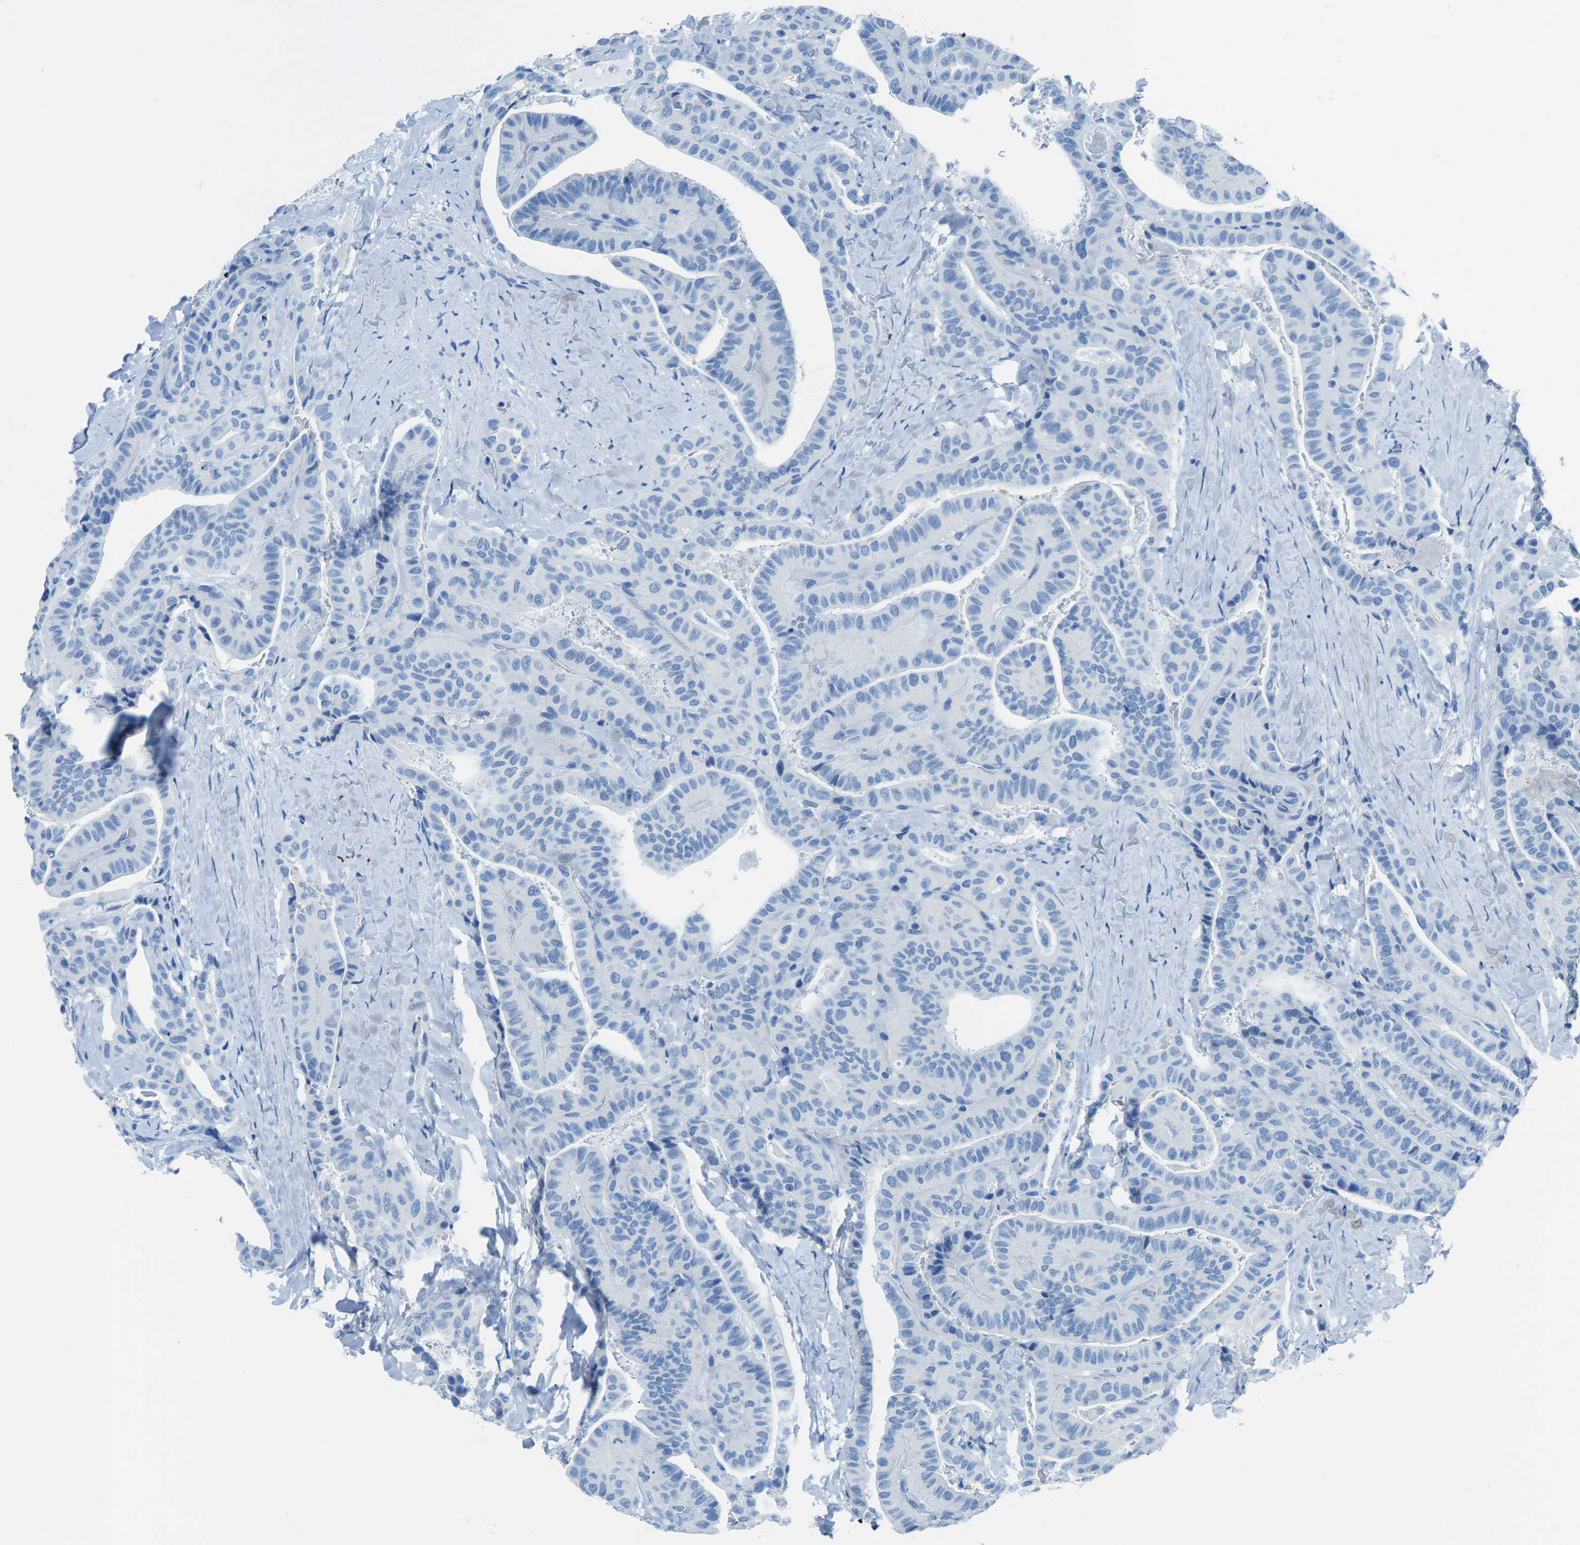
{"staining": {"intensity": "negative", "quantity": "none", "location": "none"}, "tissue": "thyroid cancer", "cell_type": "Tumor cells", "image_type": "cancer", "snomed": [{"axis": "morphology", "description": "Papillary adenocarcinoma, NOS"}, {"axis": "topography", "description": "Thyroid gland"}], "caption": "IHC image of human papillary adenocarcinoma (thyroid) stained for a protein (brown), which demonstrates no staining in tumor cells.", "gene": "MYH8", "patient": {"sex": "male", "age": 77}}